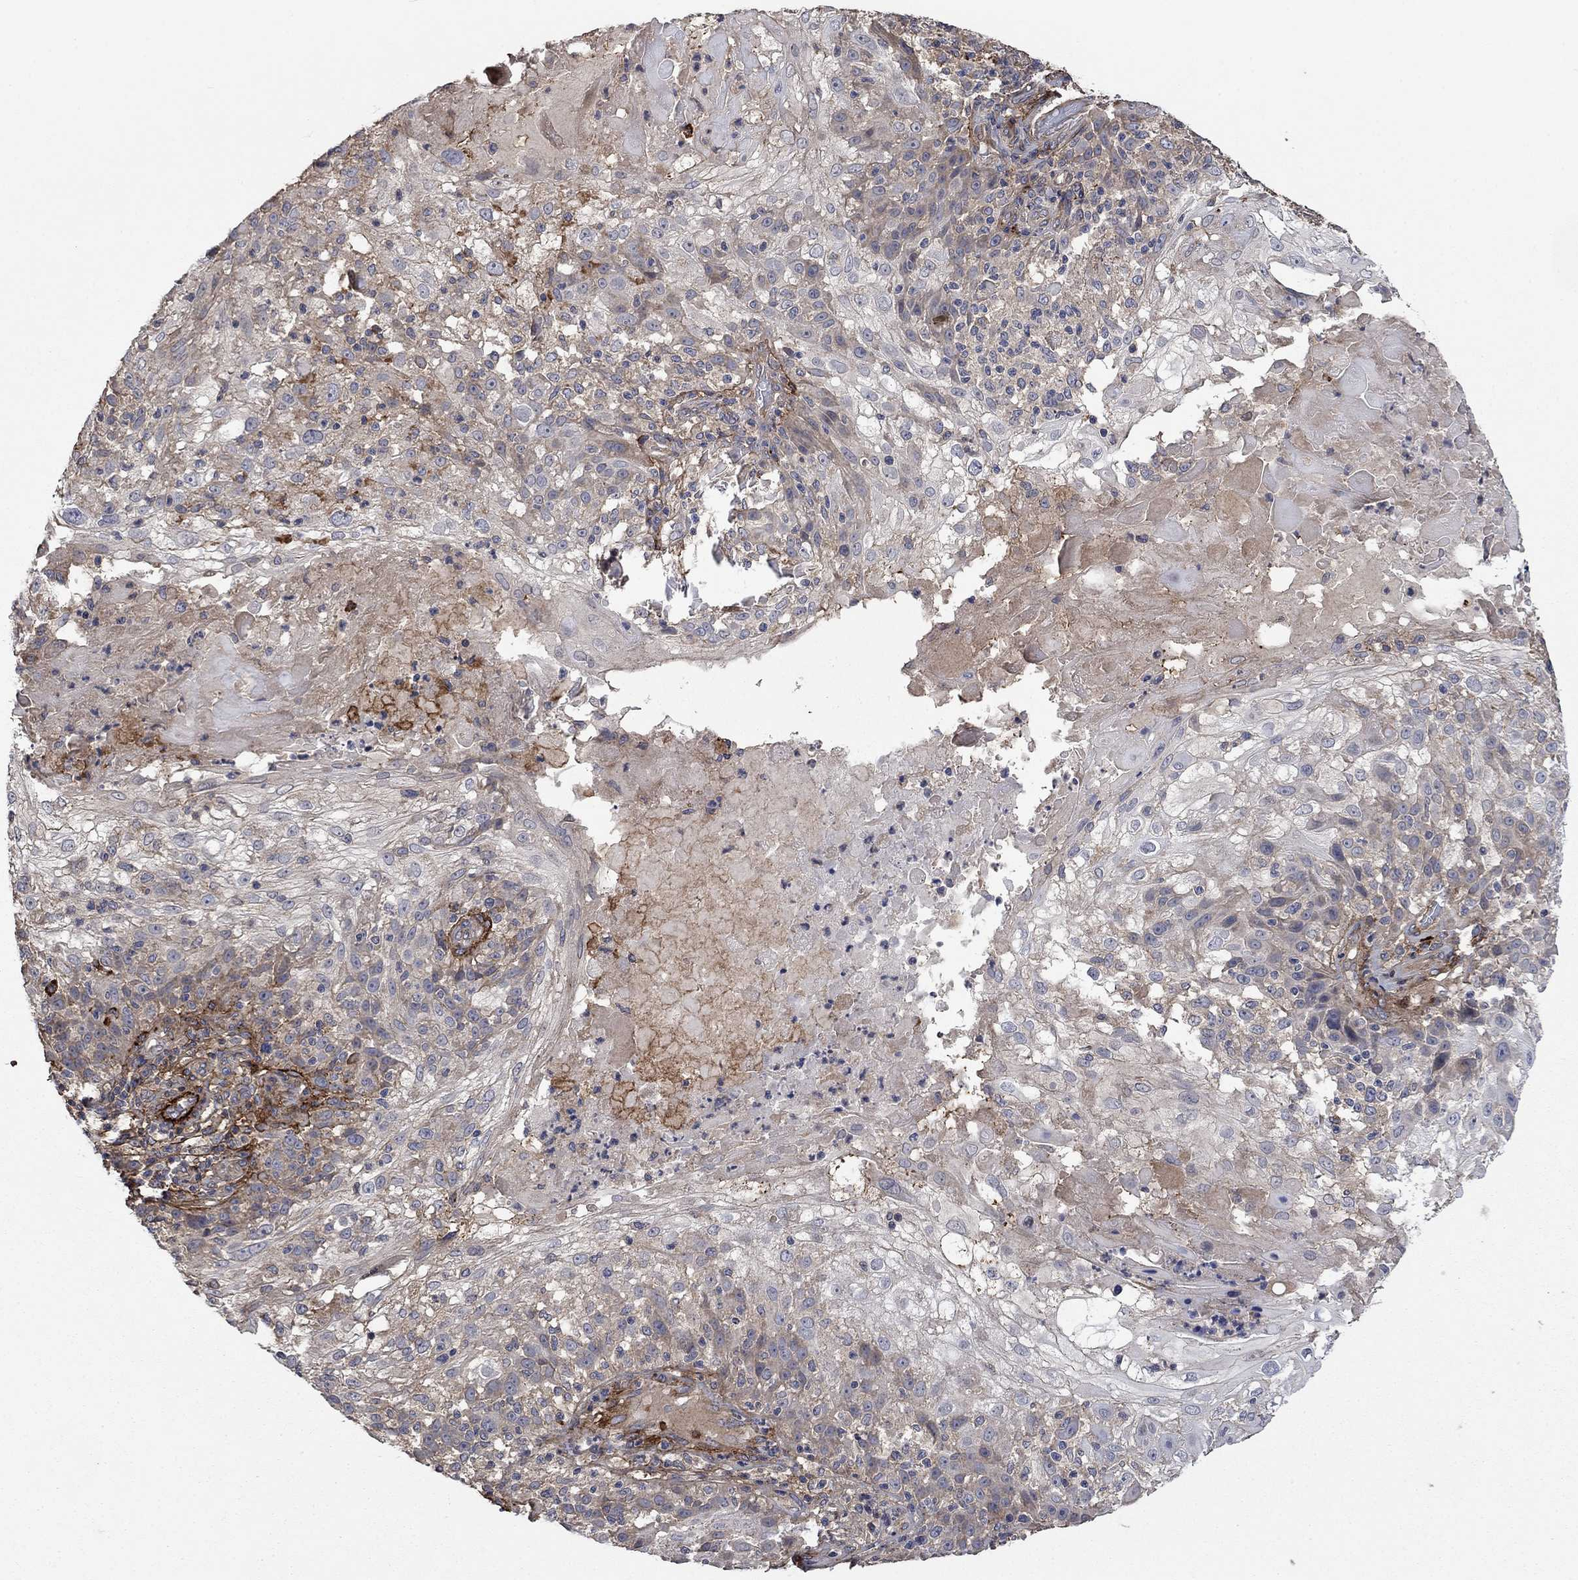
{"staining": {"intensity": "moderate", "quantity": "<25%", "location": "cytoplasmic/membranous"}, "tissue": "skin cancer", "cell_type": "Tumor cells", "image_type": "cancer", "snomed": [{"axis": "morphology", "description": "Normal tissue, NOS"}, {"axis": "morphology", "description": "Squamous cell carcinoma, NOS"}, {"axis": "topography", "description": "Skin"}], "caption": "Protein staining of skin cancer tissue exhibits moderate cytoplasmic/membranous positivity in approximately <25% of tumor cells. (DAB IHC with brightfield microscopy, high magnification).", "gene": "VCAN", "patient": {"sex": "female", "age": 83}}